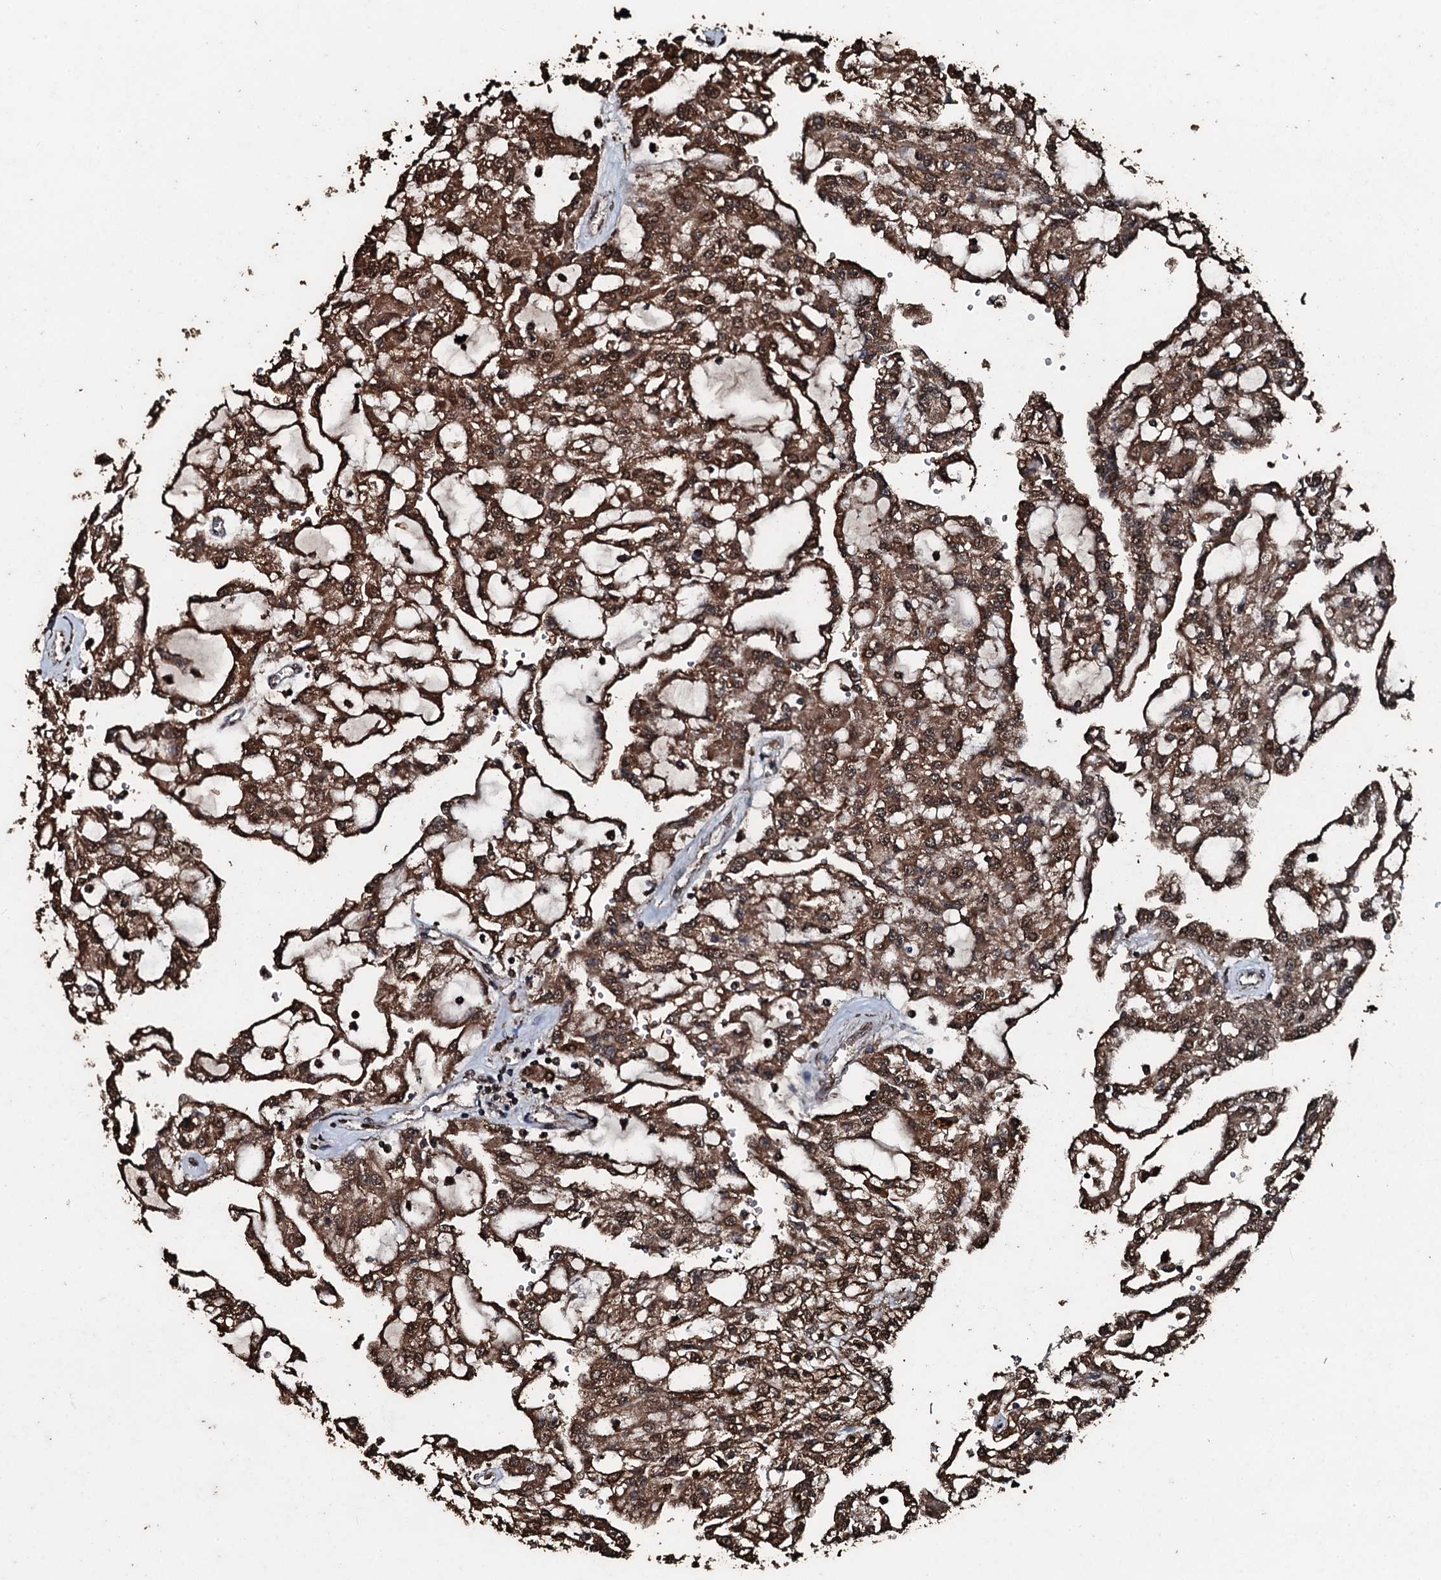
{"staining": {"intensity": "moderate", "quantity": ">75%", "location": "cytoplasmic/membranous,nuclear"}, "tissue": "renal cancer", "cell_type": "Tumor cells", "image_type": "cancer", "snomed": [{"axis": "morphology", "description": "Adenocarcinoma, NOS"}, {"axis": "topography", "description": "Kidney"}], "caption": "High-power microscopy captured an immunohistochemistry (IHC) image of renal cancer, revealing moderate cytoplasmic/membranous and nuclear expression in about >75% of tumor cells. (brown staining indicates protein expression, while blue staining denotes nuclei).", "gene": "FAAP24", "patient": {"sex": "male", "age": 63}}